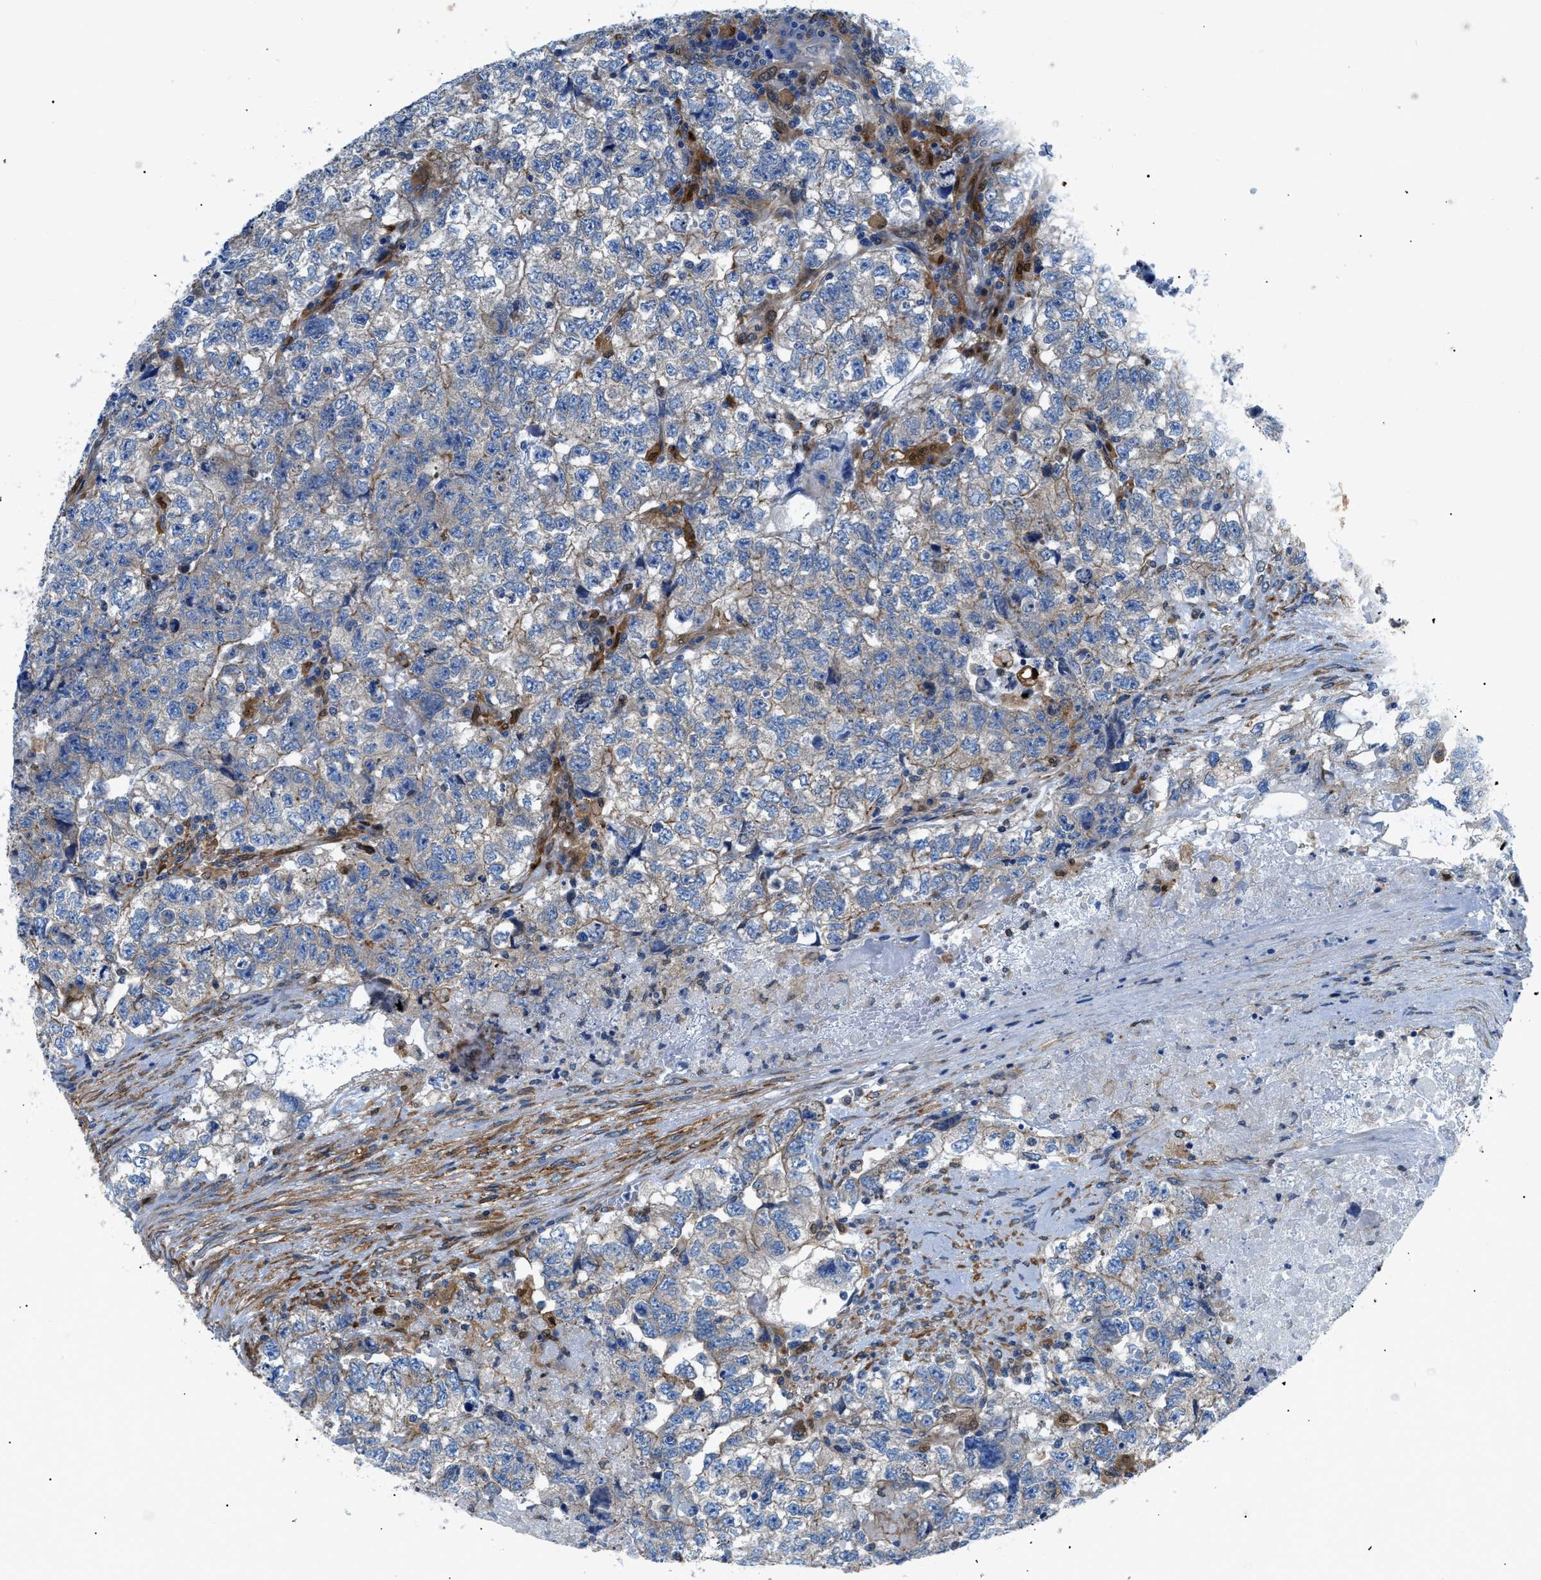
{"staining": {"intensity": "weak", "quantity": "<25%", "location": "cytoplasmic/membranous"}, "tissue": "testis cancer", "cell_type": "Tumor cells", "image_type": "cancer", "snomed": [{"axis": "morphology", "description": "Carcinoma, Embryonal, NOS"}, {"axis": "topography", "description": "Testis"}], "caption": "DAB (3,3'-diaminobenzidine) immunohistochemical staining of human testis cancer (embryonal carcinoma) exhibits no significant expression in tumor cells.", "gene": "DMAC1", "patient": {"sex": "male", "age": 36}}